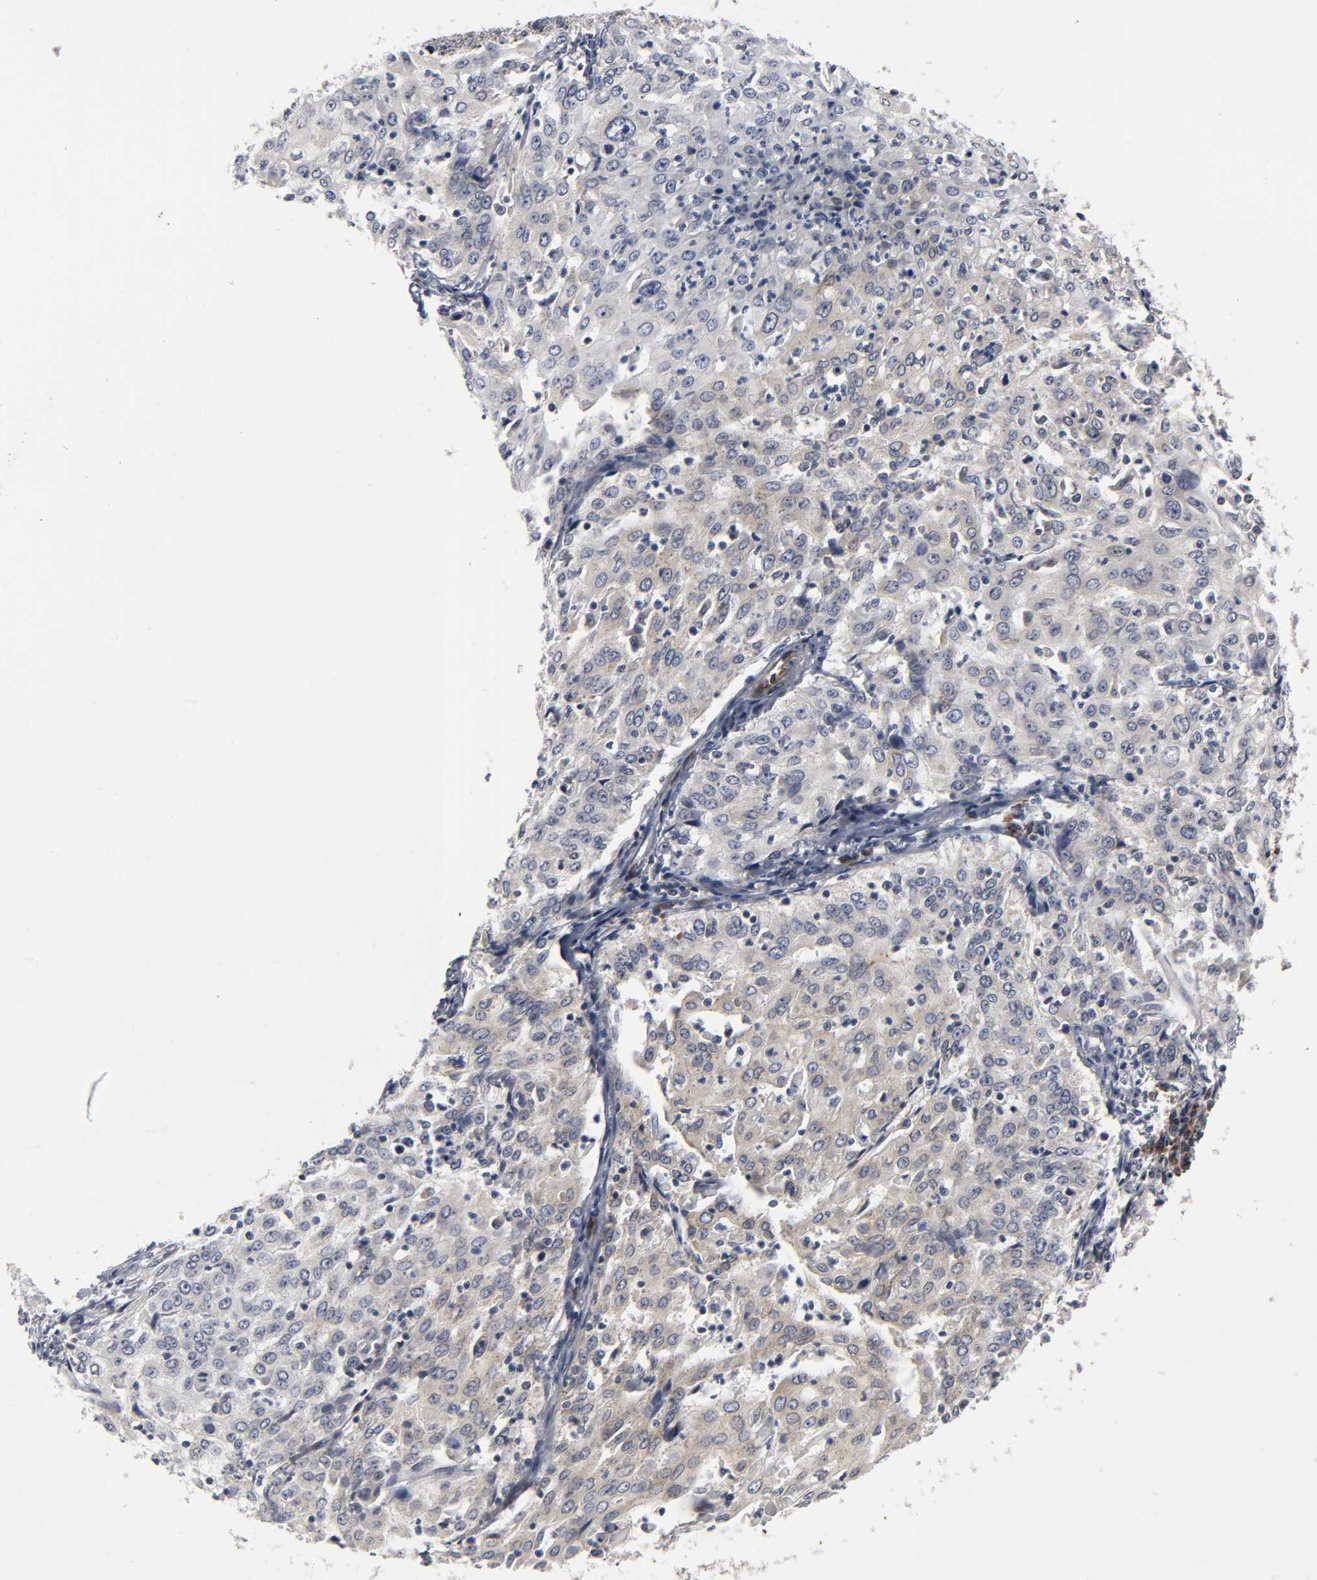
{"staining": {"intensity": "weak", "quantity": "<25%", "location": "cytoplasmic/membranous"}, "tissue": "cervical cancer", "cell_type": "Tumor cells", "image_type": "cancer", "snomed": [{"axis": "morphology", "description": "Squamous cell carcinoma, NOS"}, {"axis": "topography", "description": "Cervix"}], "caption": "IHC of squamous cell carcinoma (cervical) displays no positivity in tumor cells. (DAB immunohistochemistry visualized using brightfield microscopy, high magnification).", "gene": "ASB6", "patient": {"sex": "female", "age": 39}}